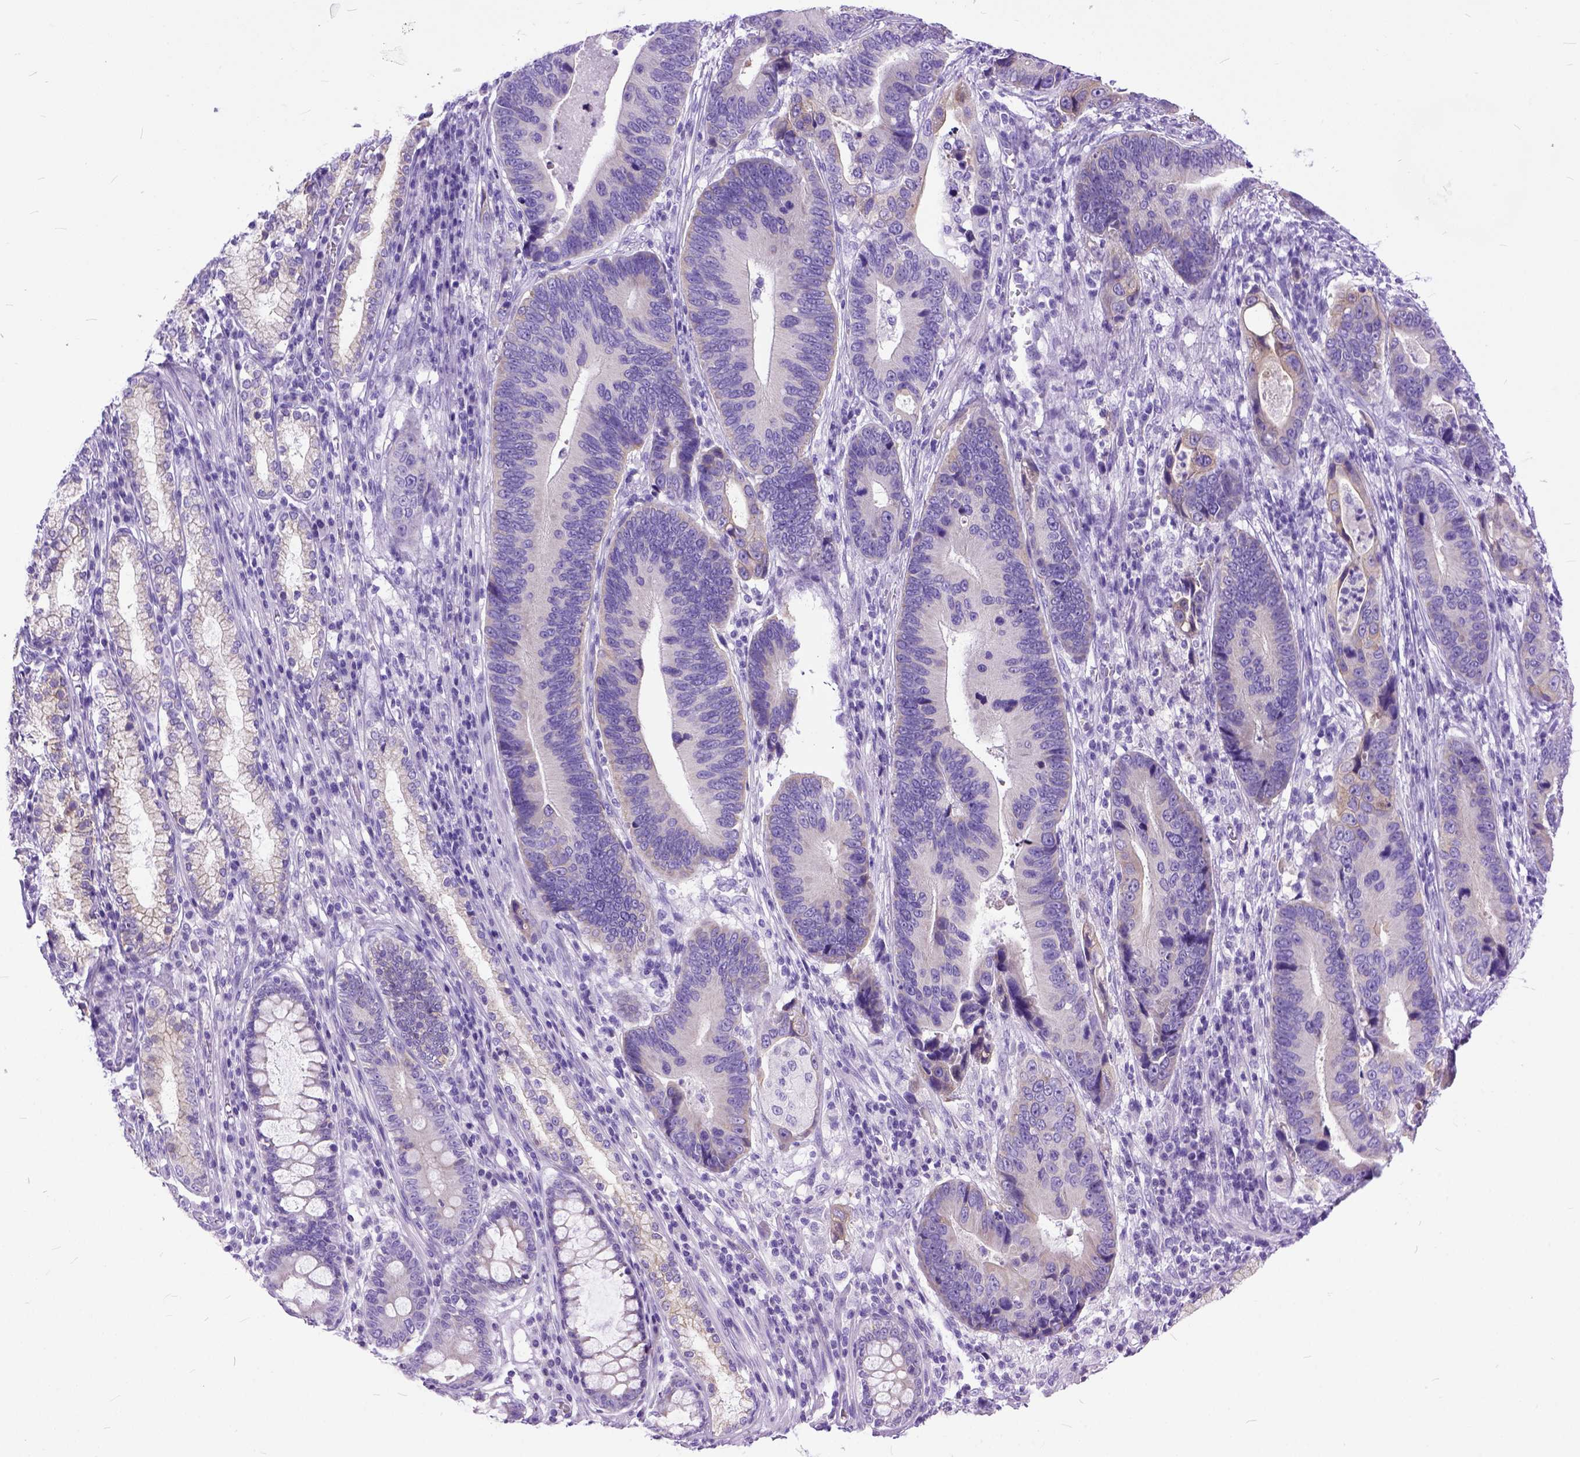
{"staining": {"intensity": "negative", "quantity": "none", "location": "none"}, "tissue": "stomach cancer", "cell_type": "Tumor cells", "image_type": "cancer", "snomed": [{"axis": "morphology", "description": "Adenocarcinoma, NOS"}, {"axis": "topography", "description": "Stomach"}], "caption": "High power microscopy histopathology image of an immunohistochemistry photomicrograph of stomach cancer, revealing no significant positivity in tumor cells. The staining is performed using DAB (3,3'-diaminobenzidine) brown chromogen with nuclei counter-stained in using hematoxylin.", "gene": "PPL", "patient": {"sex": "male", "age": 84}}